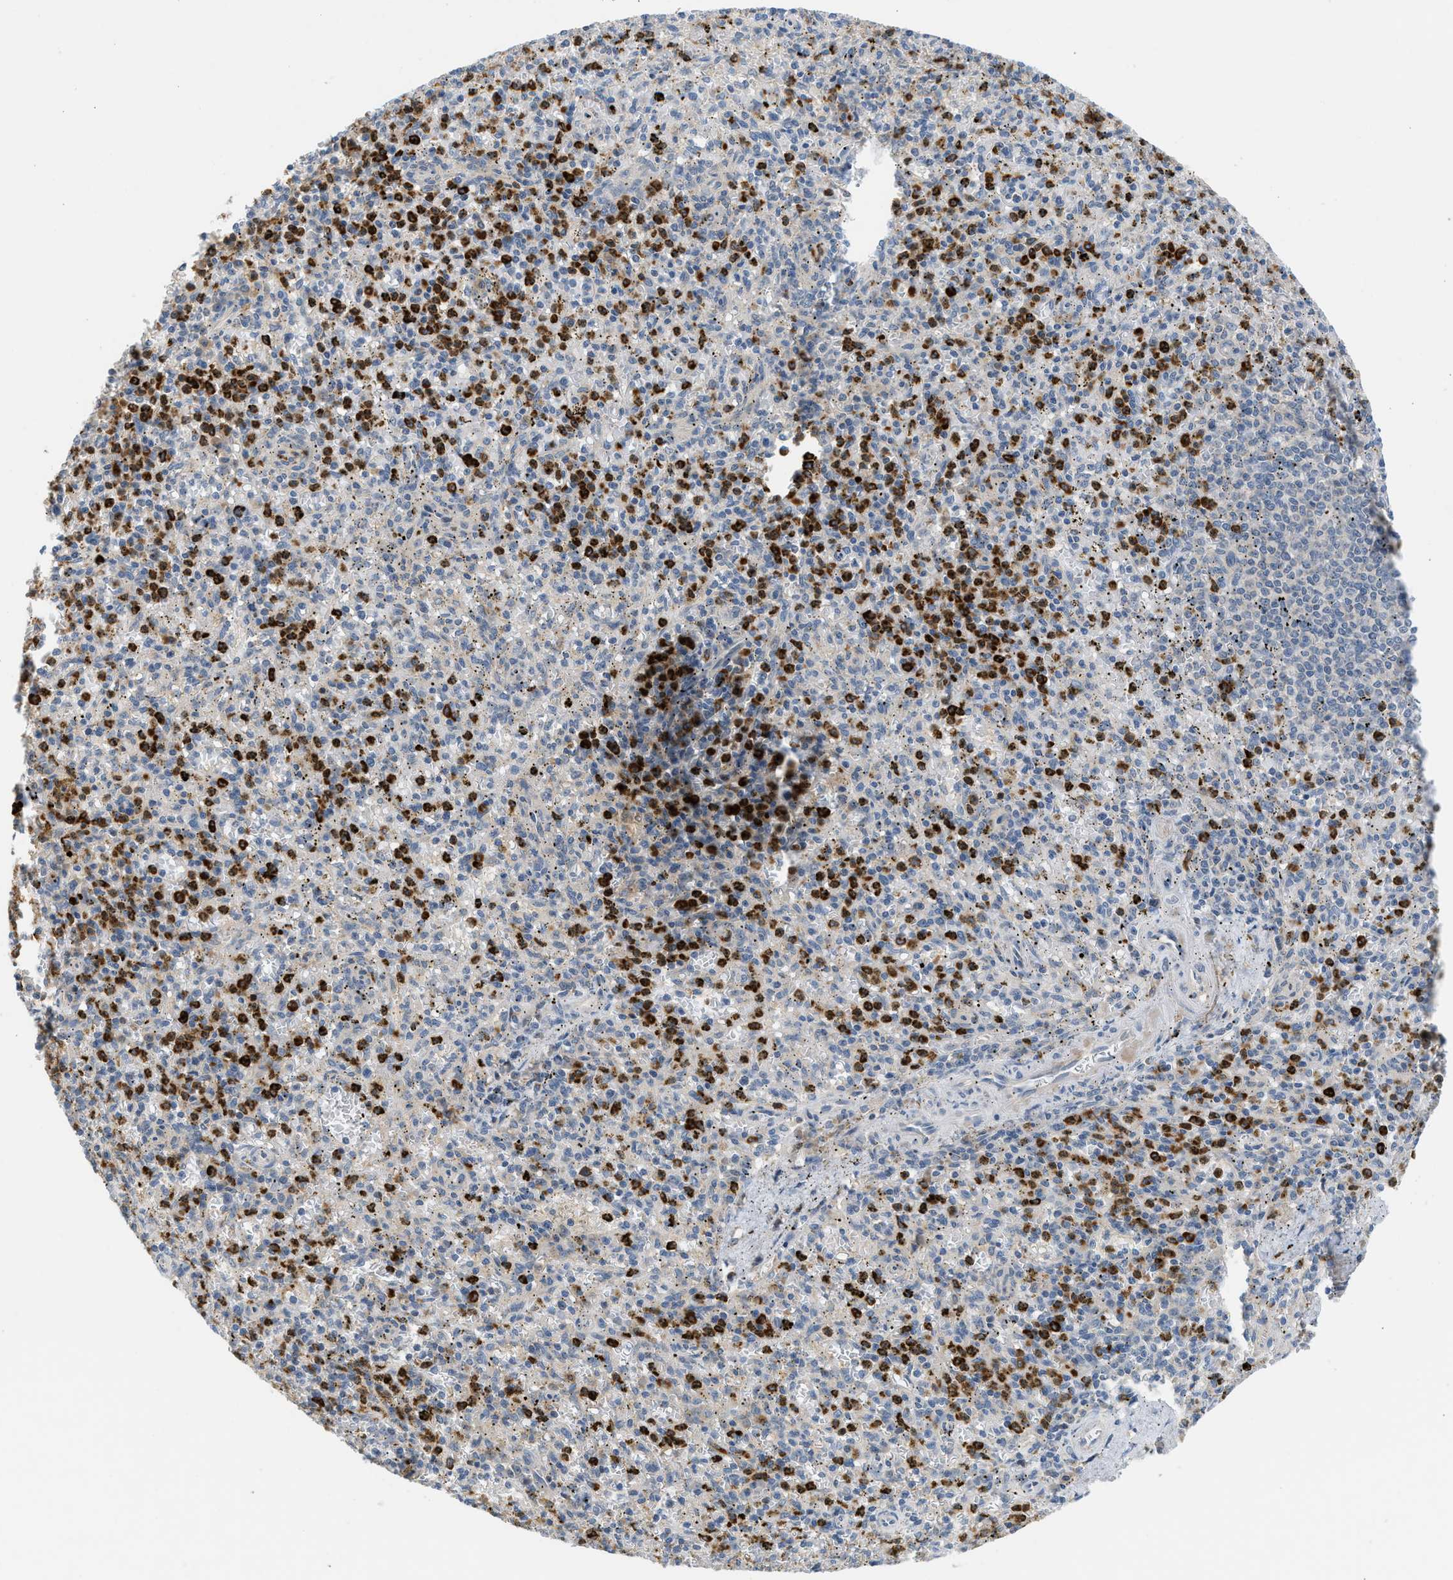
{"staining": {"intensity": "strong", "quantity": "25%-75%", "location": "cytoplasmic/membranous"}, "tissue": "spleen", "cell_type": "Cells in red pulp", "image_type": "normal", "snomed": [{"axis": "morphology", "description": "Normal tissue, NOS"}, {"axis": "topography", "description": "Spleen"}], "caption": "Protein analysis of unremarkable spleen reveals strong cytoplasmic/membranous positivity in approximately 25%-75% of cells in red pulp.", "gene": "RHBDF2", "patient": {"sex": "male", "age": 72}}